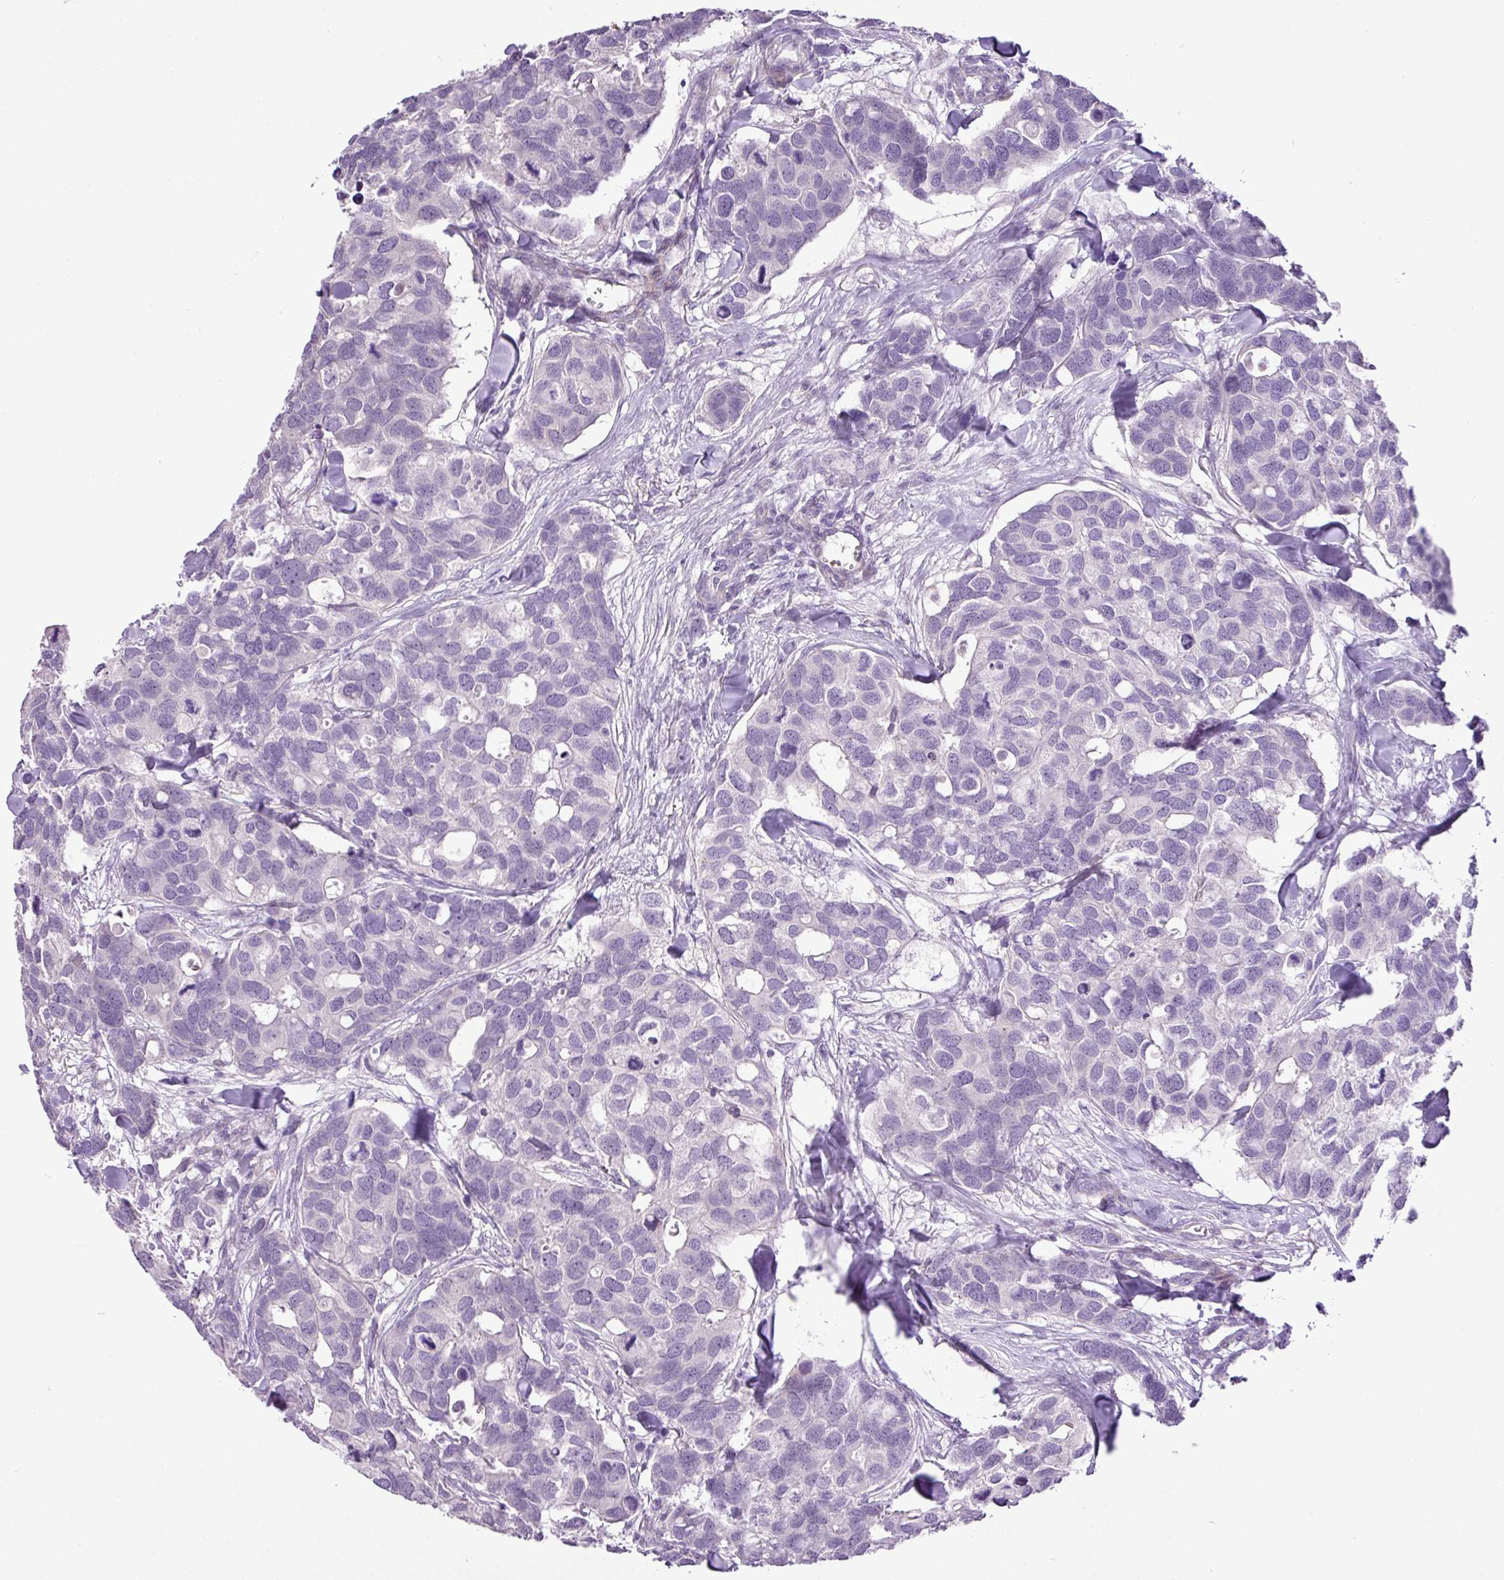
{"staining": {"intensity": "negative", "quantity": "none", "location": "none"}, "tissue": "breast cancer", "cell_type": "Tumor cells", "image_type": "cancer", "snomed": [{"axis": "morphology", "description": "Duct carcinoma"}, {"axis": "topography", "description": "Breast"}], "caption": "The IHC photomicrograph has no significant staining in tumor cells of infiltrating ductal carcinoma (breast) tissue.", "gene": "DNAJB13", "patient": {"sex": "female", "age": 83}}